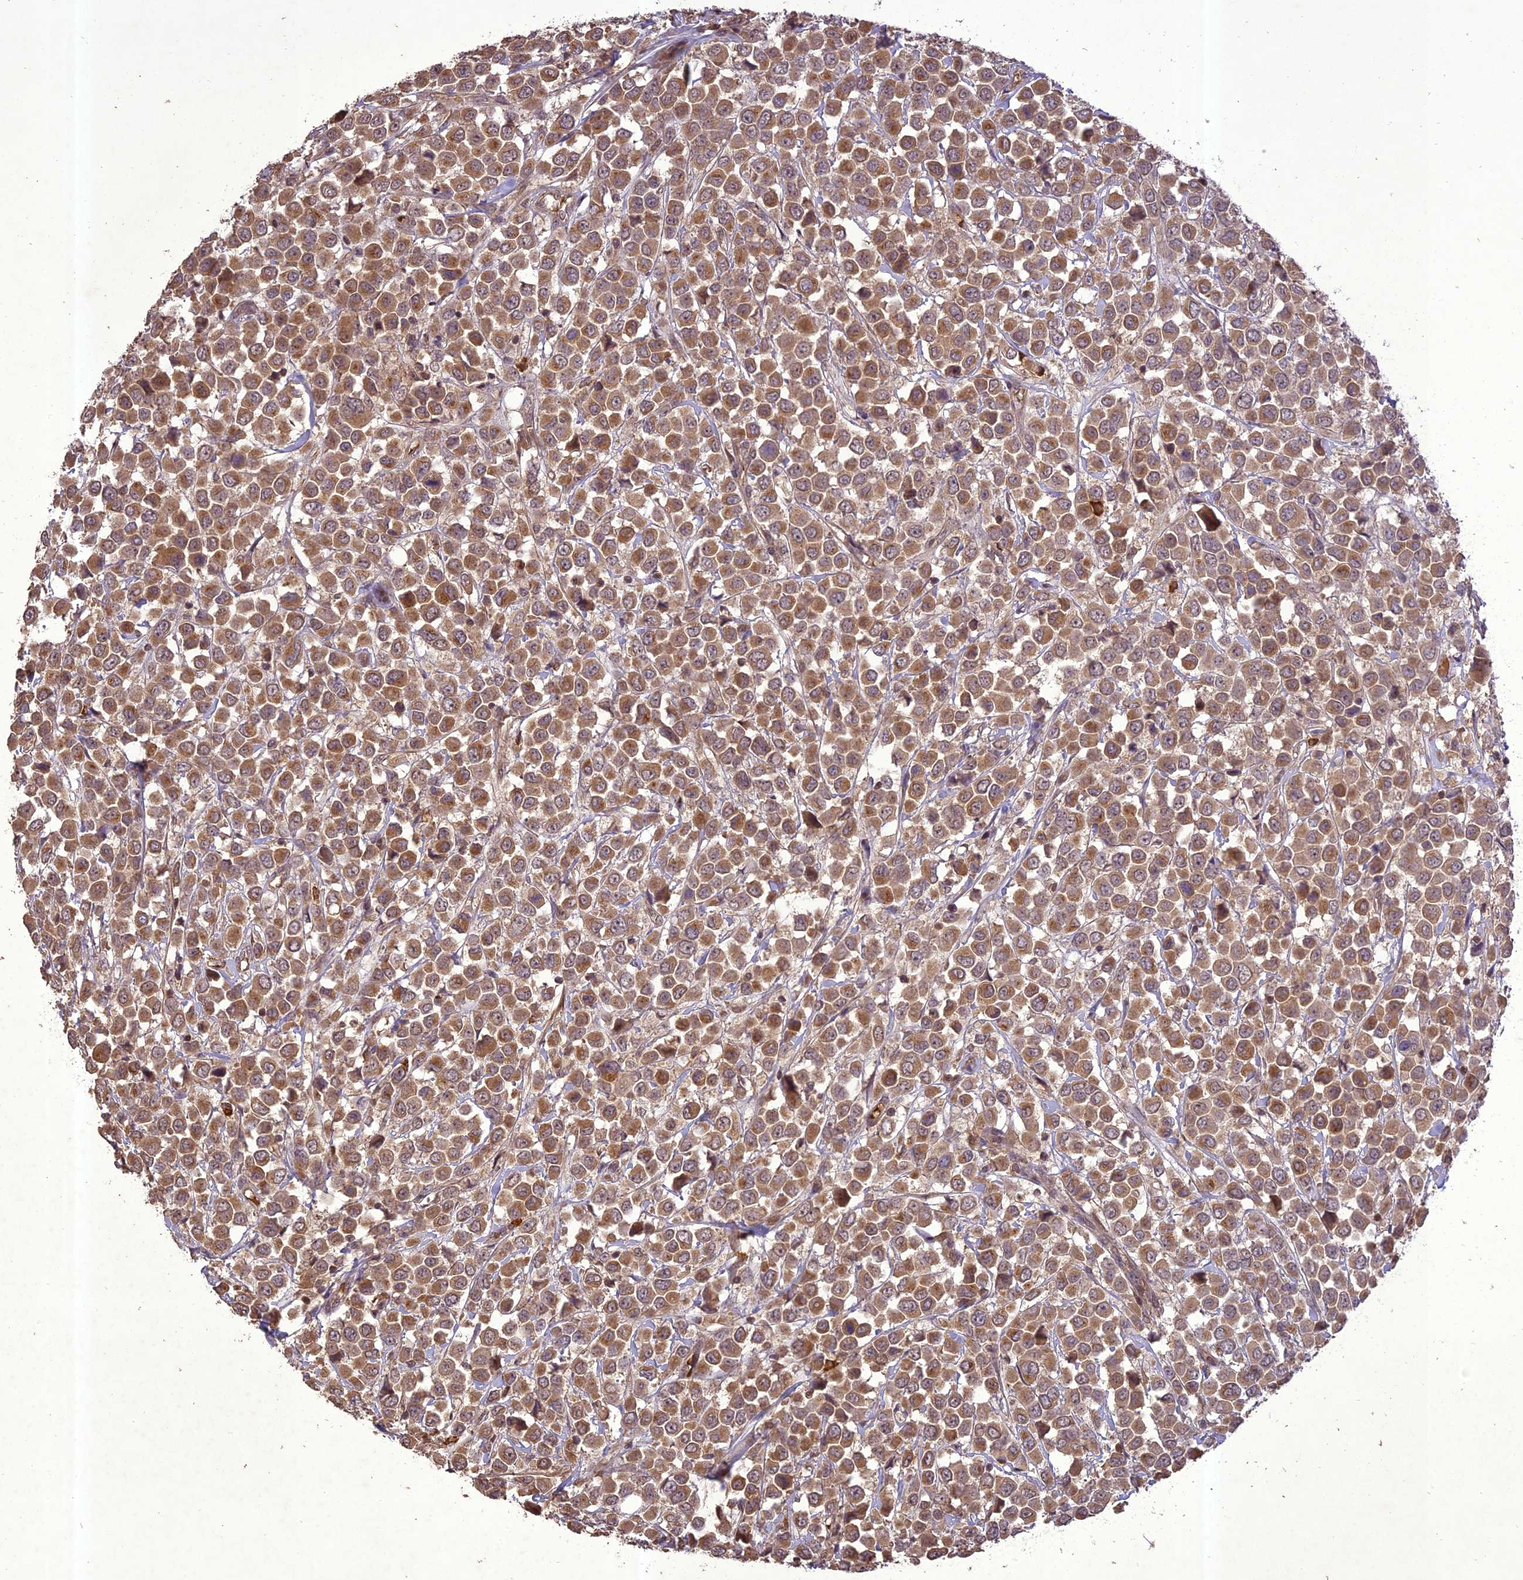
{"staining": {"intensity": "moderate", "quantity": ">75%", "location": "cytoplasmic/membranous"}, "tissue": "breast cancer", "cell_type": "Tumor cells", "image_type": "cancer", "snomed": [{"axis": "morphology", "description": "Duct carcinoma"}, {"axis": "topography", "description": "Breast"}], "caption": "Breast infiltrating ductal carcinoma tissue displays moderate cytoplasmic/membranous staining in approximately >75% of tumor cells", "gene": "TIGD7", "patient": {"sex": "female", "age": 61}}